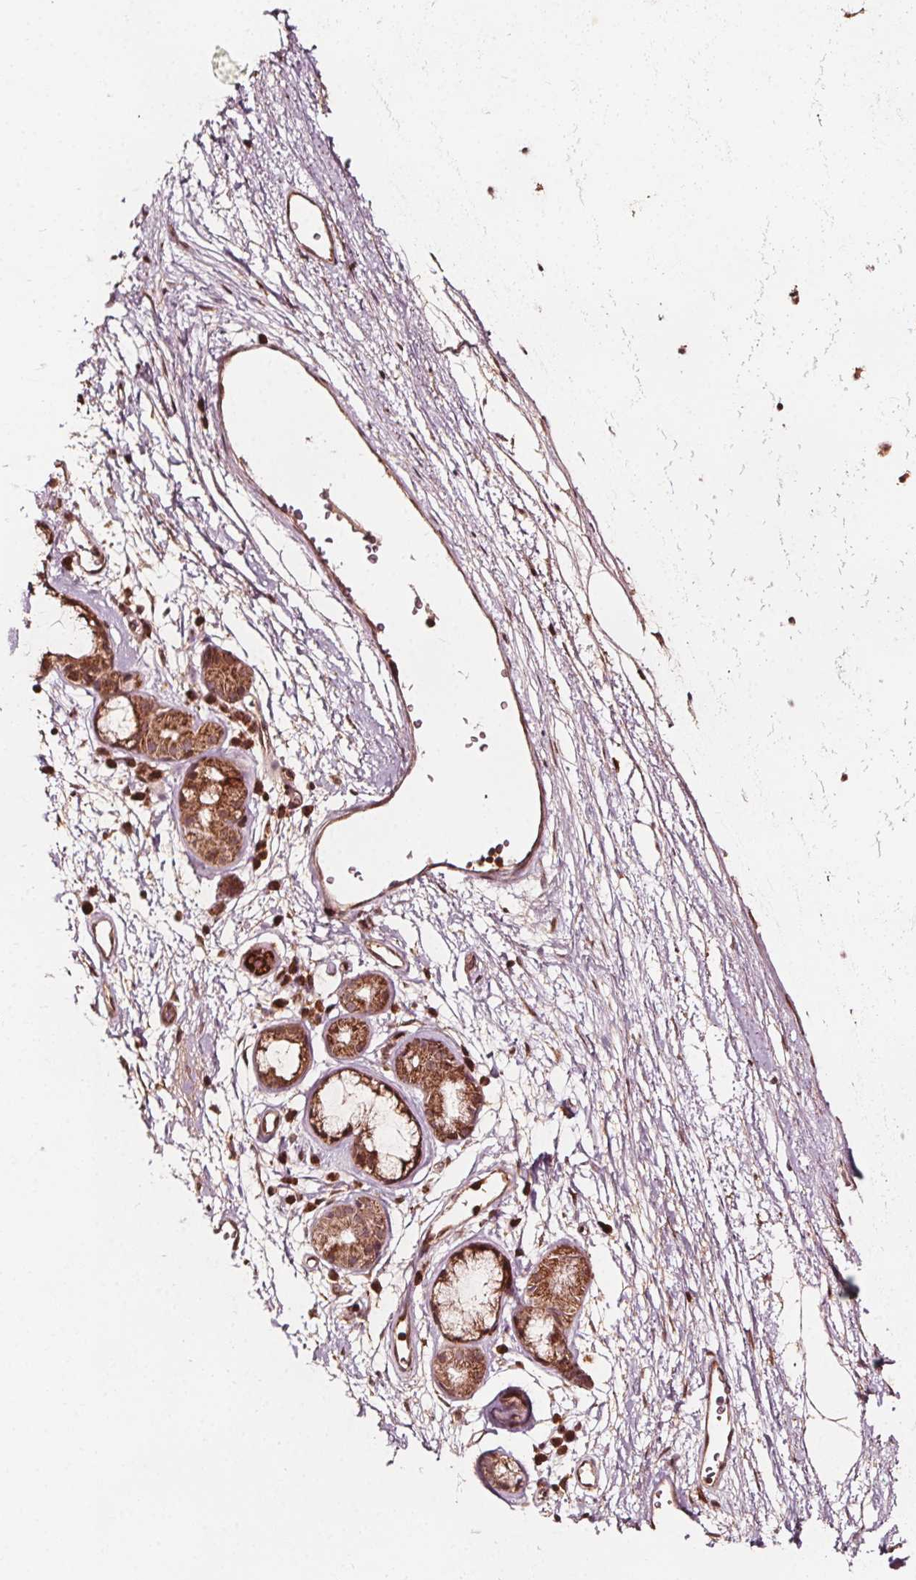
{"staining": {"intensity": "weak", "quantity": "25%-75%", "location": "cytoplasmic/membranous"}, "tissue": "adipose tissue", "cell_type": "Adipocytes", "image_type": "normal", "snomed": [{"axis": "morphology", "description": "Normal tissue, NOS"}, {"axis": "topography", "description": "Cartilage tissue"}, {"axis": "topography", "description": "Bronchus"}], "caption": "Immunohistochemical staining of benign human adipose tissue displays weak cytoplasmic/membranous protein positivity in about 25%-75% of adipocytes. The protein is stained brown, and the nuclei are stained in blue (DAB IHC with brightfield microscopy, high magnification).", "gene": "AIP", "patient": {"sex": "male", "age": 58}}